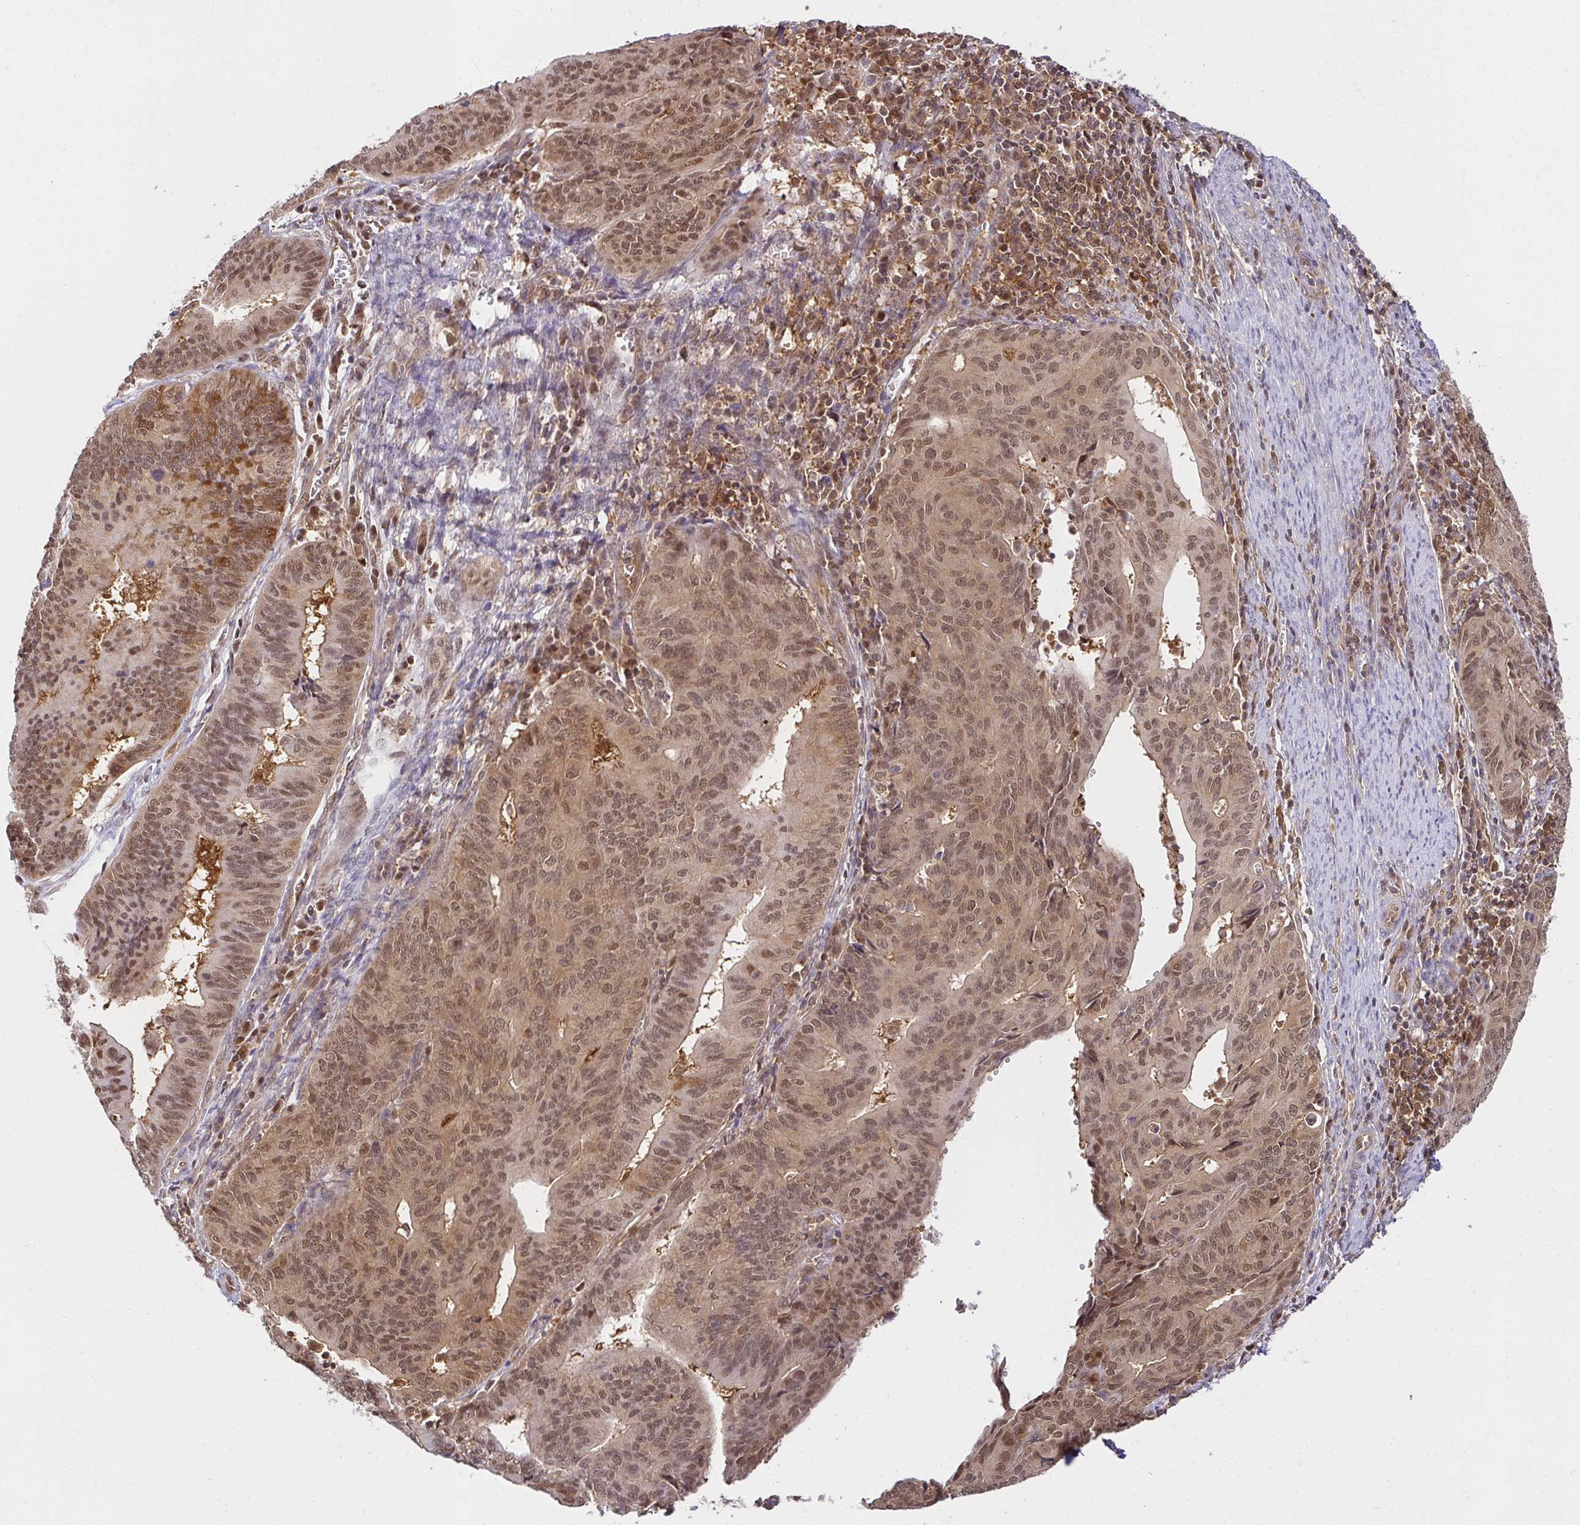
{"staining": {"intensity": "moderate", "quantity": ">75%", "location": "cytoplasmic/membranous,nuclear"}, "tissue": "endometrial cancer", "cell_type": "Tumor cells", "image_type": "cancer", "snomed": [{"axis": "morphology", "description": "Adenocarcinoma, NOS"}, {"axis": "topography", "description": "Endometrium"}], "caption": "Moderate cytoplasmic/membranous and nuclear protein positivity is present in about >75% of tumor cells in endometrial adenocarcinoma.", "gene": "PSMA4", "patient": {"sex": "female", "age": 65}}